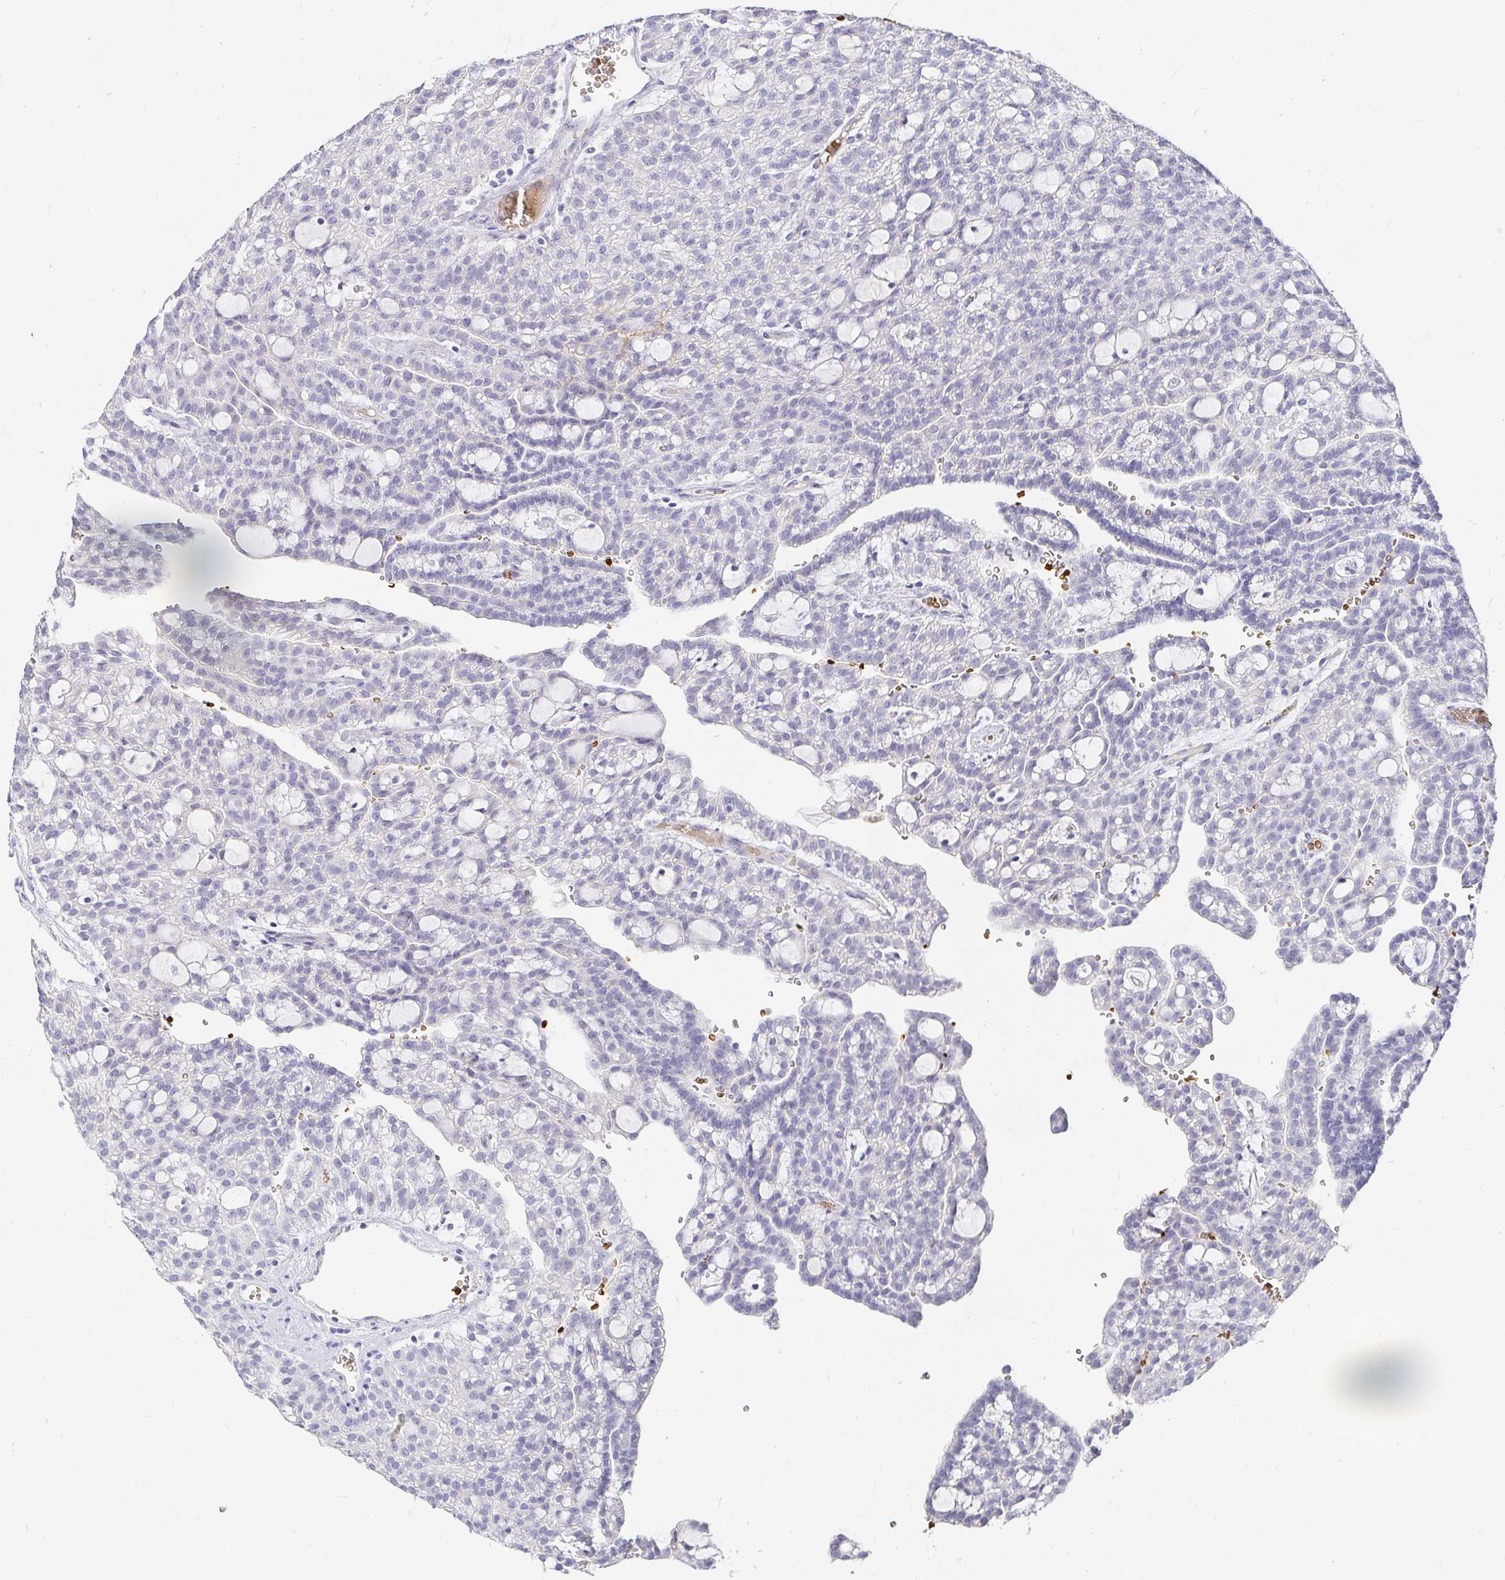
{"staining": {"intensity": "negative", "quantity": "none", "location": "none"}, "tissue": "renal cancer", "cell_type": "Tumor cells", "image_type": "cancer", "snomed": [{"axis": "morphology", "description": "Adenocarcinoma, NOS"}, {"axis": "topography", "description": "Kidney"}], "caption": "Immunohistochemical staining of human adenocarcinoma (renal) reveals no significant staining in tumor cells.", "gene": "FGF21", "patient": {"sex": "male", "age": 63}}